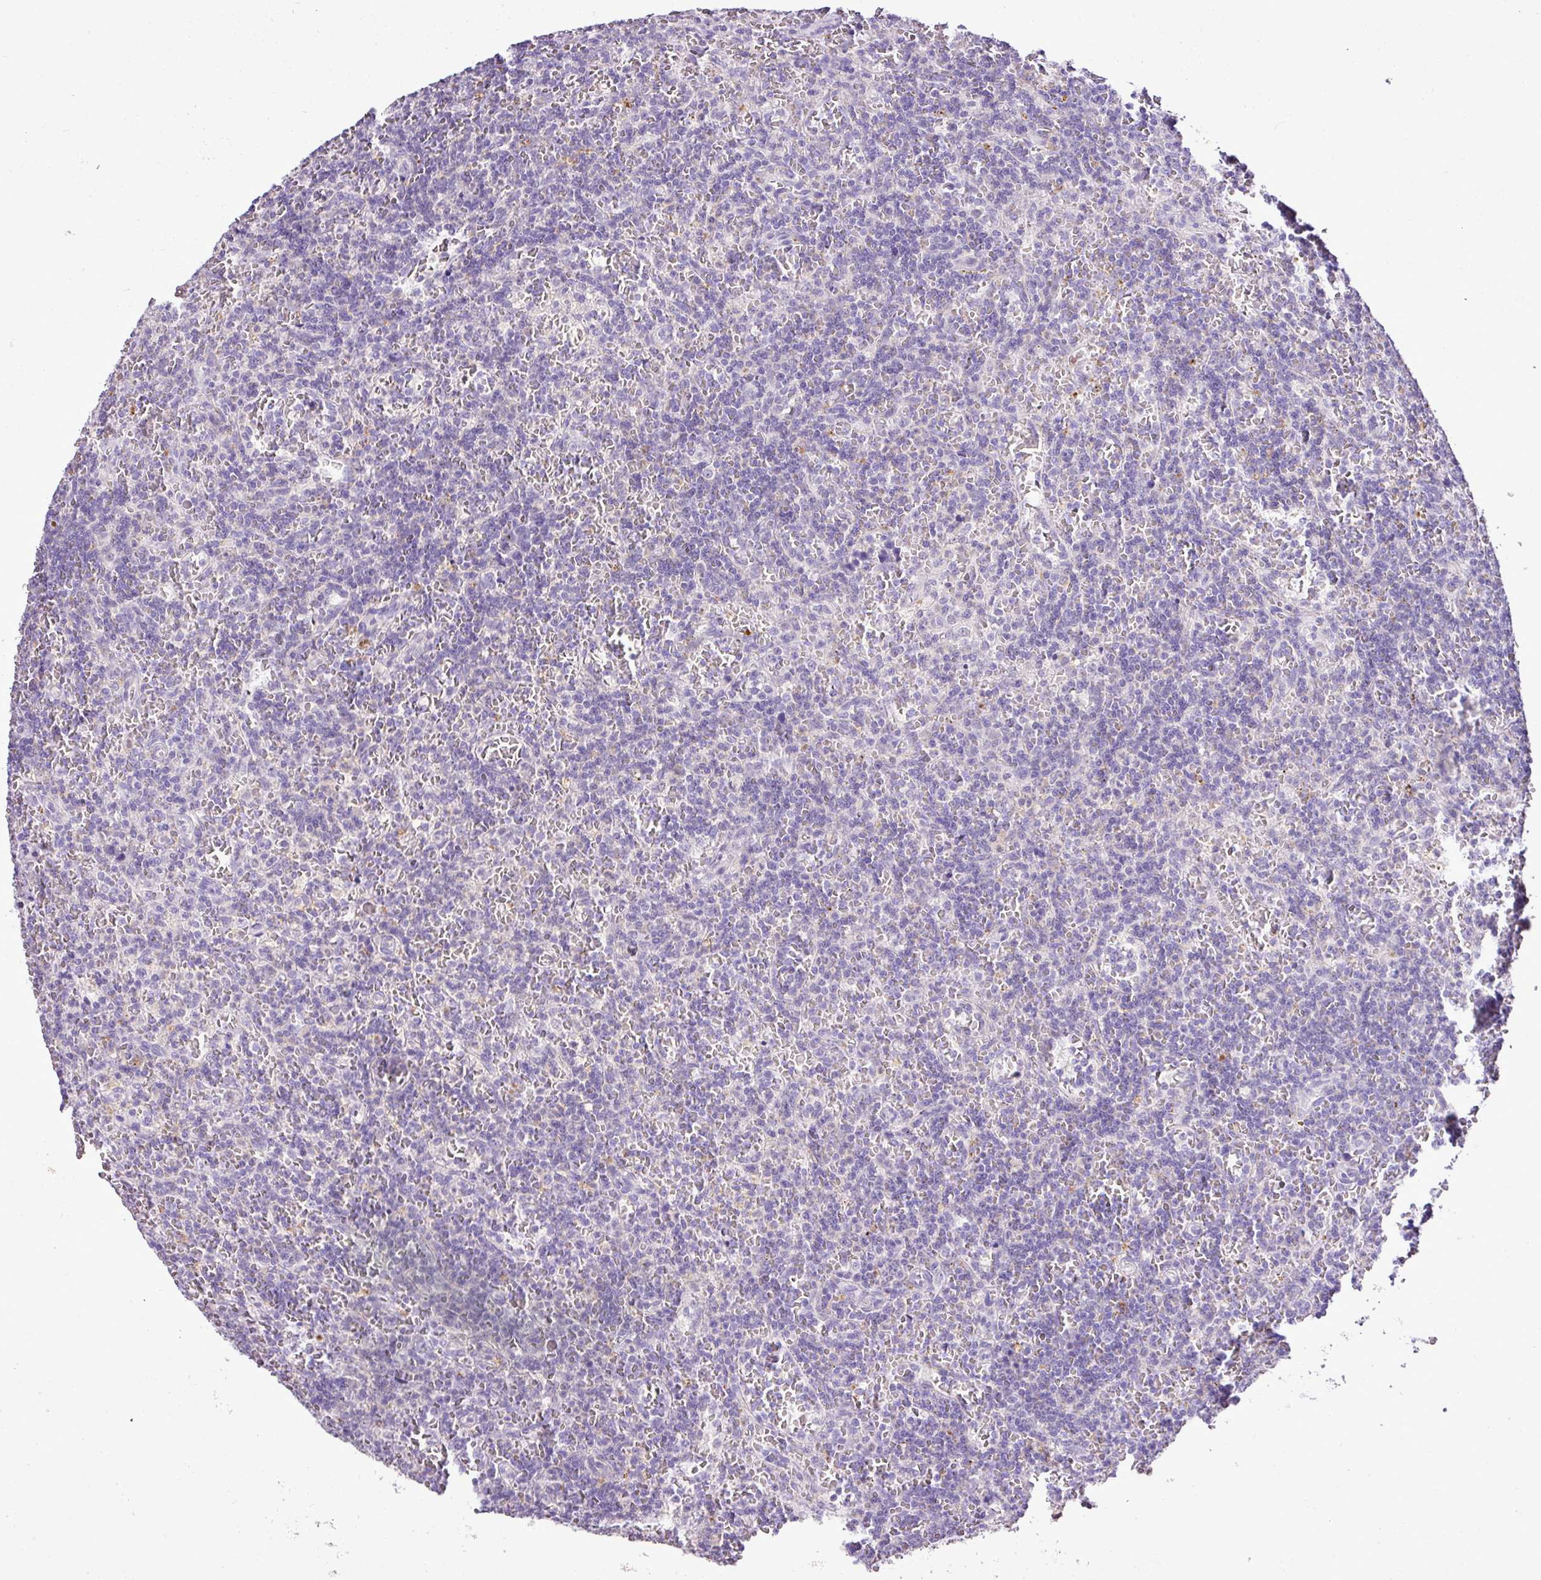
{"staining": {"intensity": "negative", "quantity": "none", "location": "none"}, "tissue": "lymphoma", "cell_type": "Tumor cells", "image_type": "cancer", "snomed": [{"axis": "morphology", "description": "Malignant lymphoma, non-Hodgkin's type, Low grade"}, {"axis": "topography", "description": "Spleen"}], "caption": "High power microscopy histopathology image of an immunohistochemistry (IHC) image of malignant lymphoma, non-Hodgkin's type (low-grade), revealing no significant positivity in tumor cells.", "gene": "ESR1", "patient": {"sex": "male", "age": 73}}